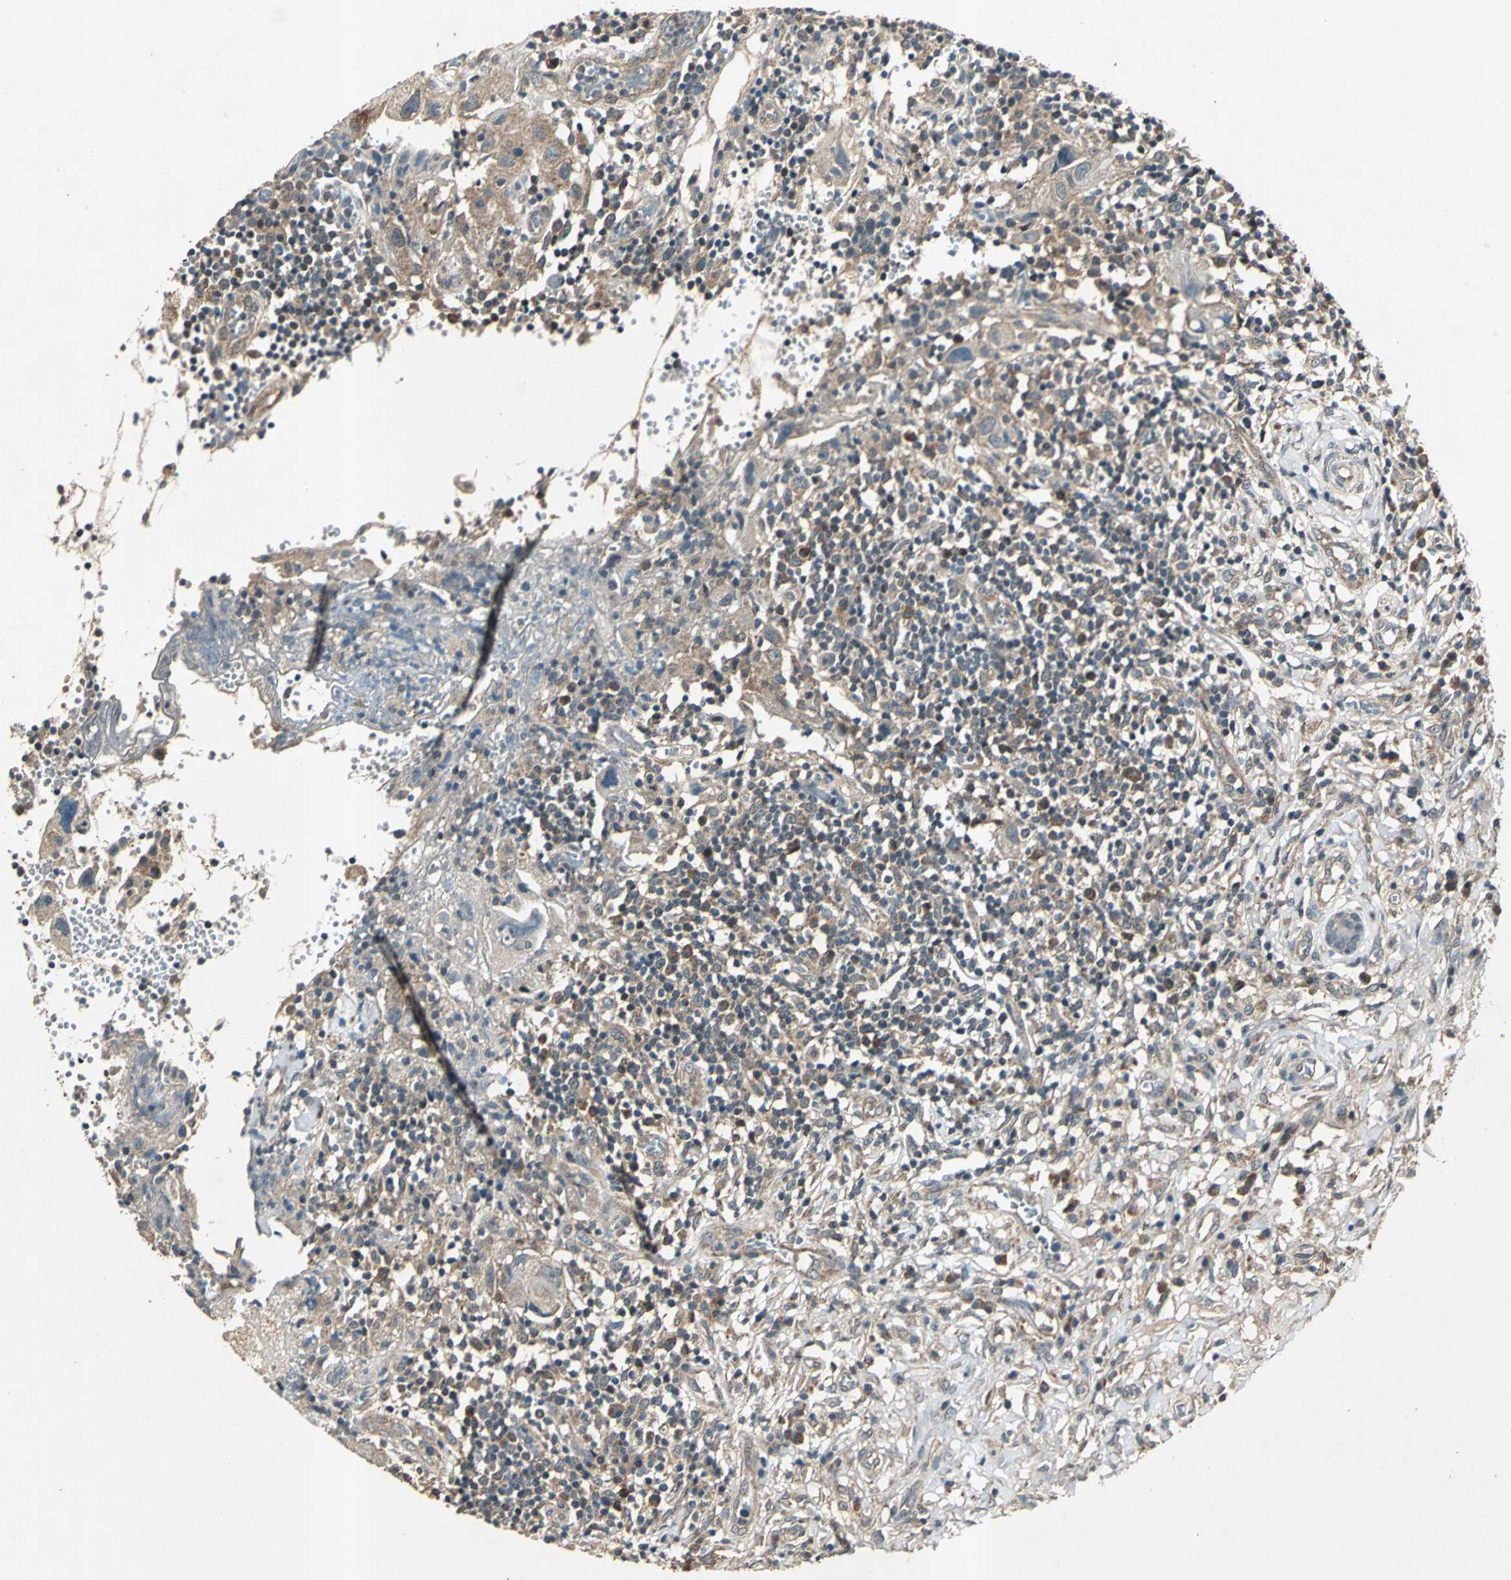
{"staining": {"intensity": "moderate", "quantity": ">75%", "location": "cytoplasmic/membranous"}, "tissue": "thyroid cancer", "cell_type": "Tumor cells", "image_type": "cancer", "snomed": [{"axis": "morphology", "description": "Carcinoma, NOS"}, {"axis": "topography", "description": "Thyroid gland"}], "caption": "A photomicrograph showing moderate cytoplasmic/membranous staining in approximately >75% of tumor cells in thyroid cancer, as visualized by brown immunohistochemical staining.", "gene": "AHSA1", "patient": {"sex": "female", "age": 77}}